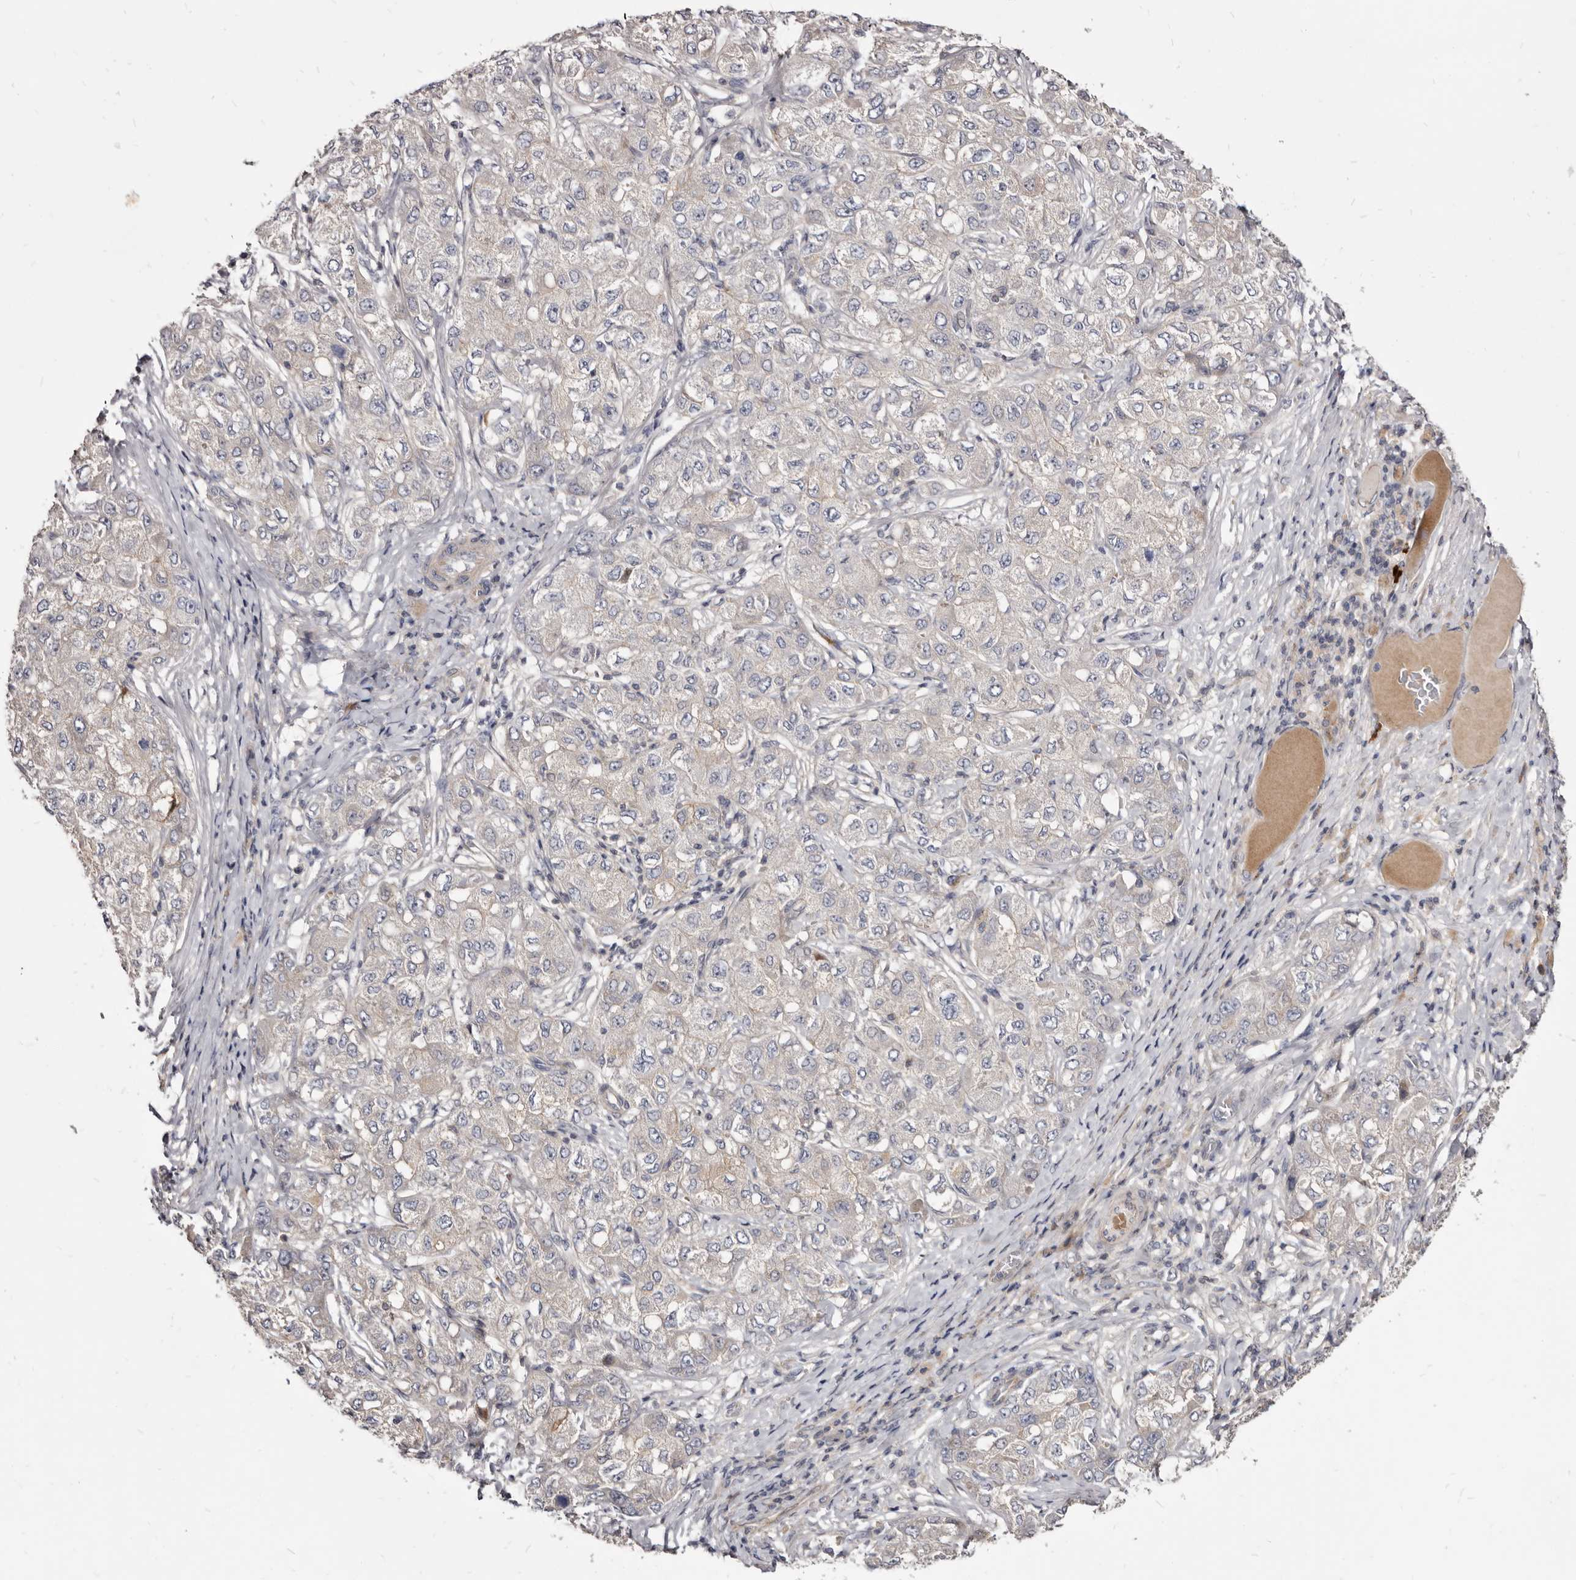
{"staining": {"intensity": "negative", "quantity": "none", "location": "none"}, "tissue": "liver cancer", "cell_type": "Tumor cells", "image_type": "cancer", "snomed": [{"axis": "morphology", "description": "Carcinoma, Hepatocellular, NOS"}, {"axis": "topography", "description": "Liver"}], "caption": "Immunohistochemistry of liver hepatocellular carcinoma demonstrates no staining in tumor cells.", "gene": "FAS", "patient": {"sex": "male", "age": 80}}